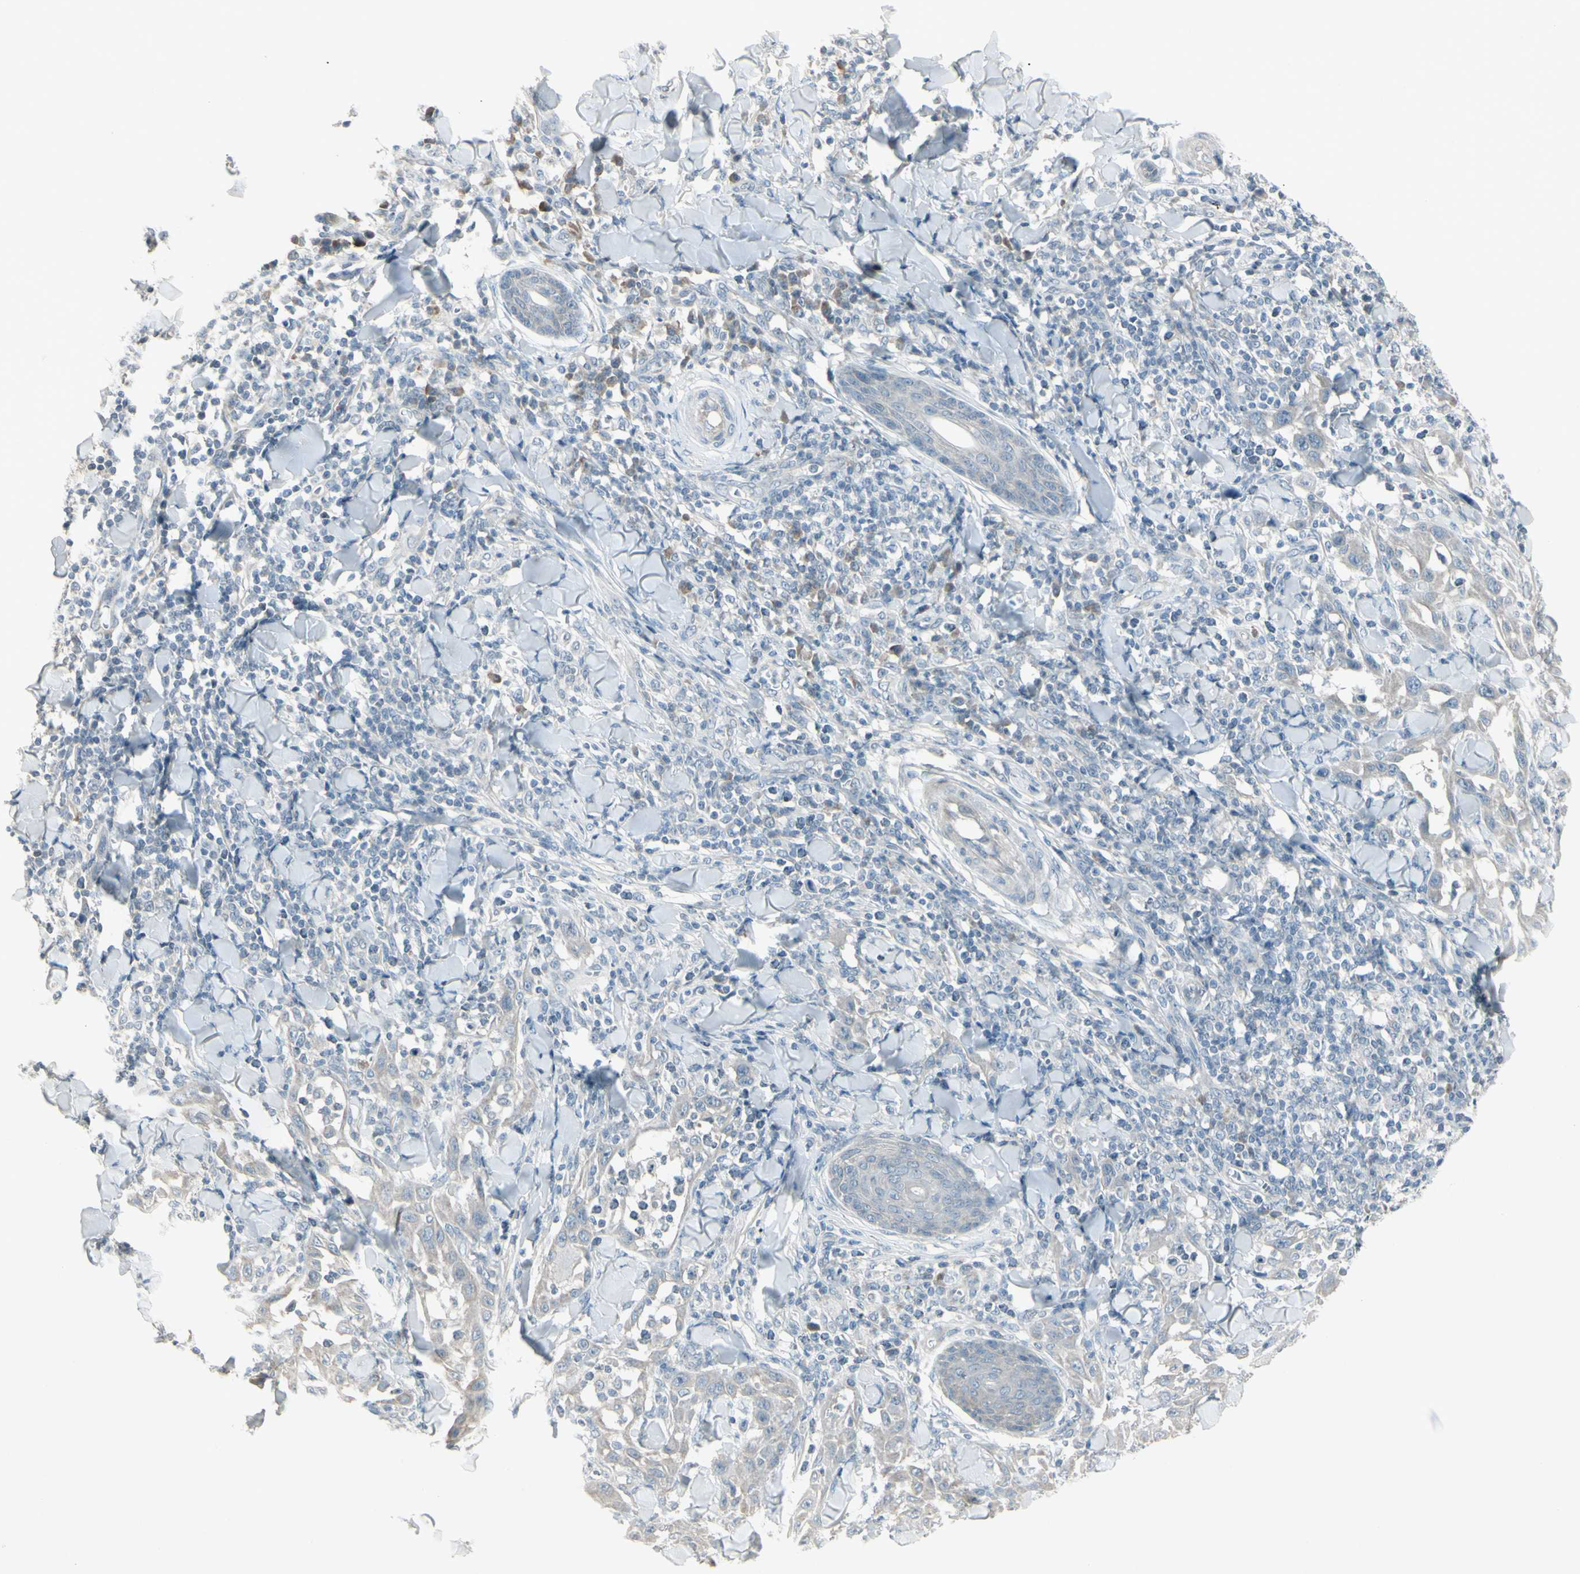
{"staining": {"intensity": "negative", "quantity": "none", "location": "none"}, "tissue": "skin cancer", "cell_type": "Tumor cells", "image_type": "cancer", "snomed": [{"axis": "morphology", "description": "Squamous cell carcinoma, NOS"}, {"axis": "topography", "description": "Skin"}], "caption": "Micrograph shows no significant protein staining in tumor cells of squamous cell carcinoma (skin).", "gene": "SH3GL2", "patient": {"sex": "male", "age": 24}}